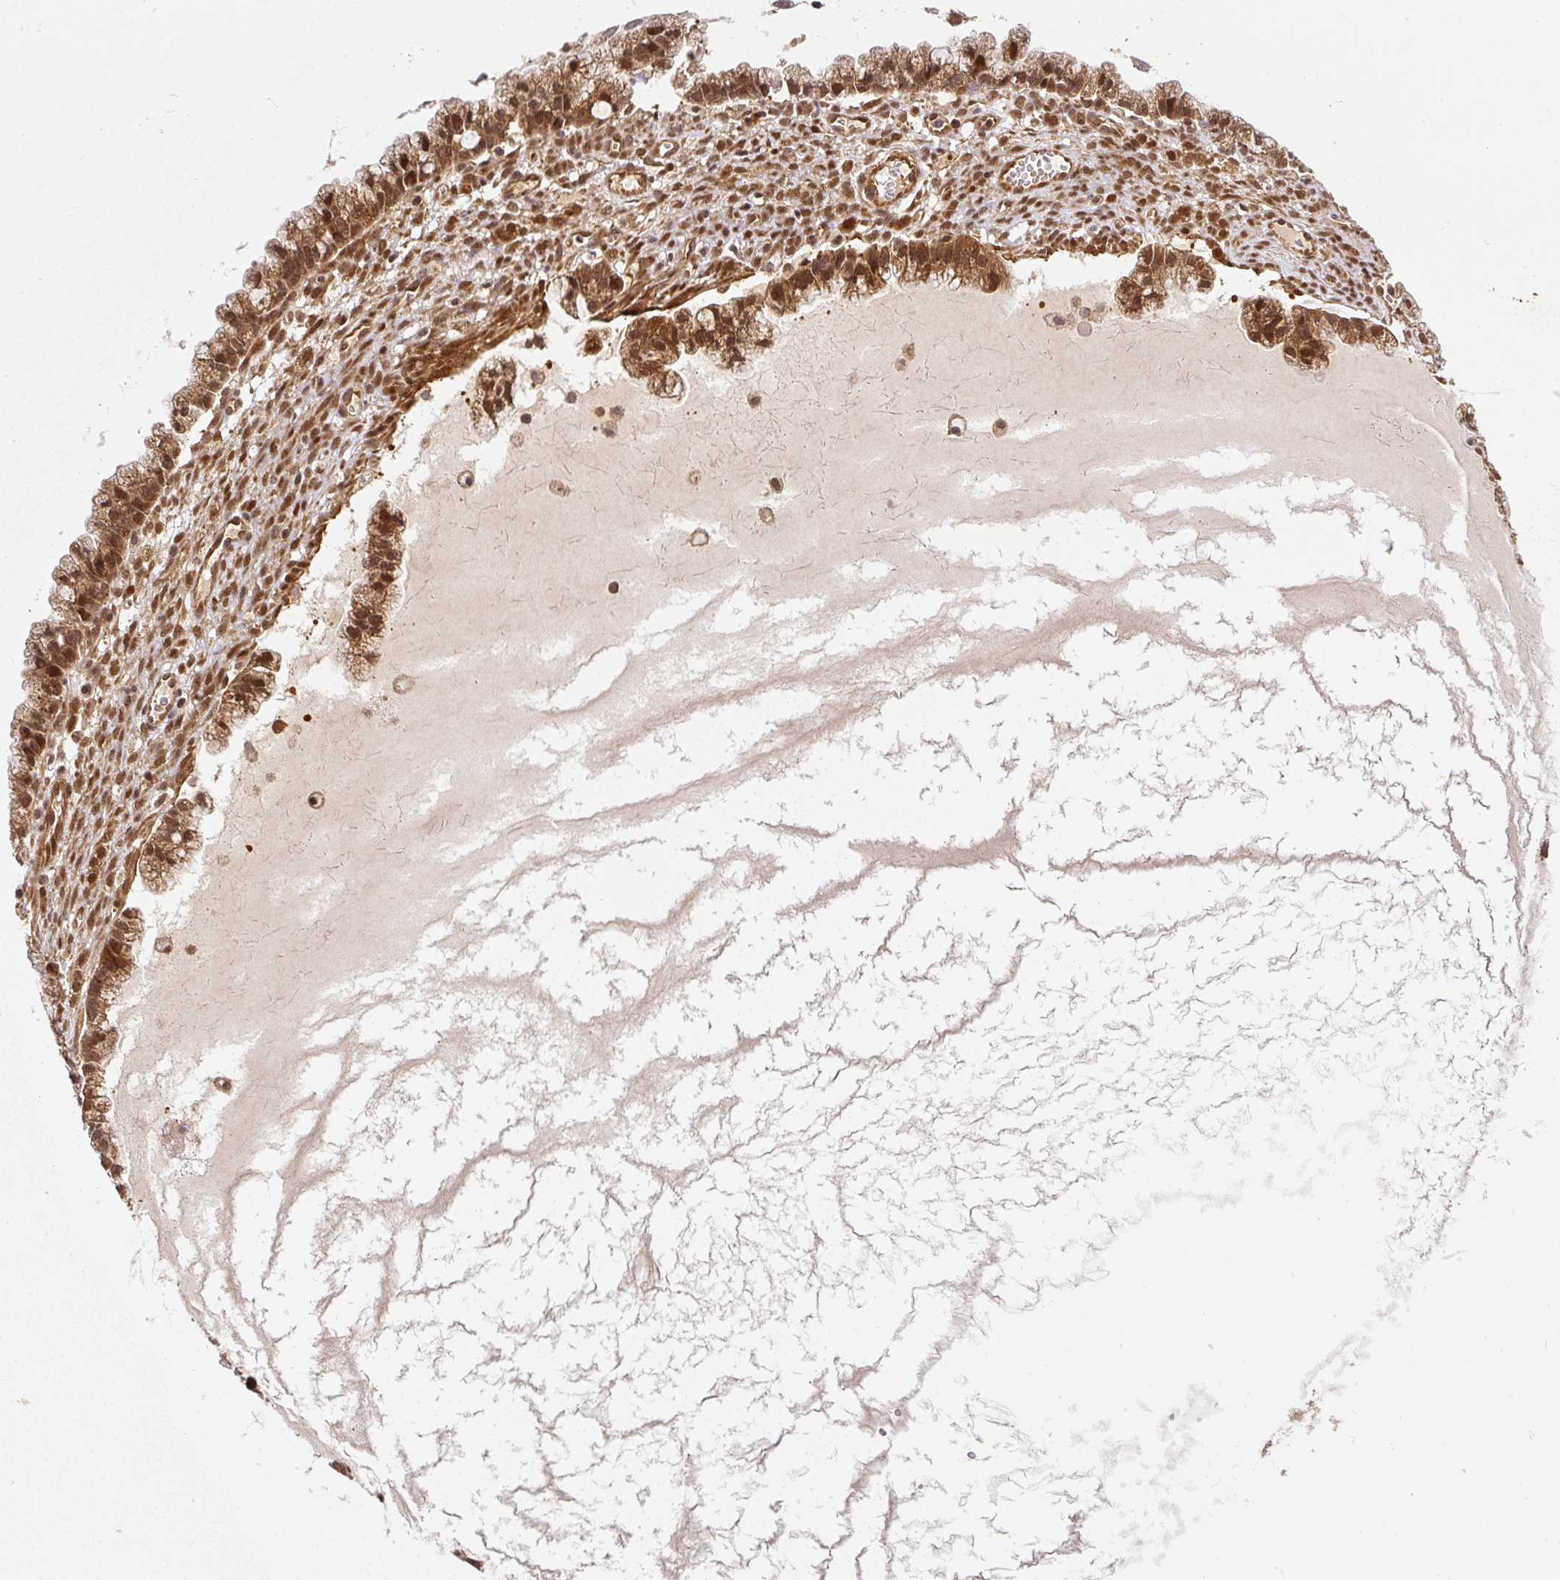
{"staining": {"intensity": "moderate", "quantity": ">75%", "location": "cytoplasmic/membranous,nuclear"}, "tissue": "ovarian cancer", "cell_type": "Tumor cells", "image_type": "cancer", "snomed": [{"axis": "morphology", "description": "Cystadenocarcinoma, mucinous, NOS"}, {"axis": "topography", "description": "Ovary"}], "caption": "A brown stain highlights moderate cytoplasmic/membranous and nuclear staining of a protein in human ovarian cancer tumor cells. (DAB (3,3'-diaminobenzidine) IHC, brown staining for protein, blue staining for nuclei).", "gene": "PSMD1", "patient": {"sex": "female", "age": 72}}